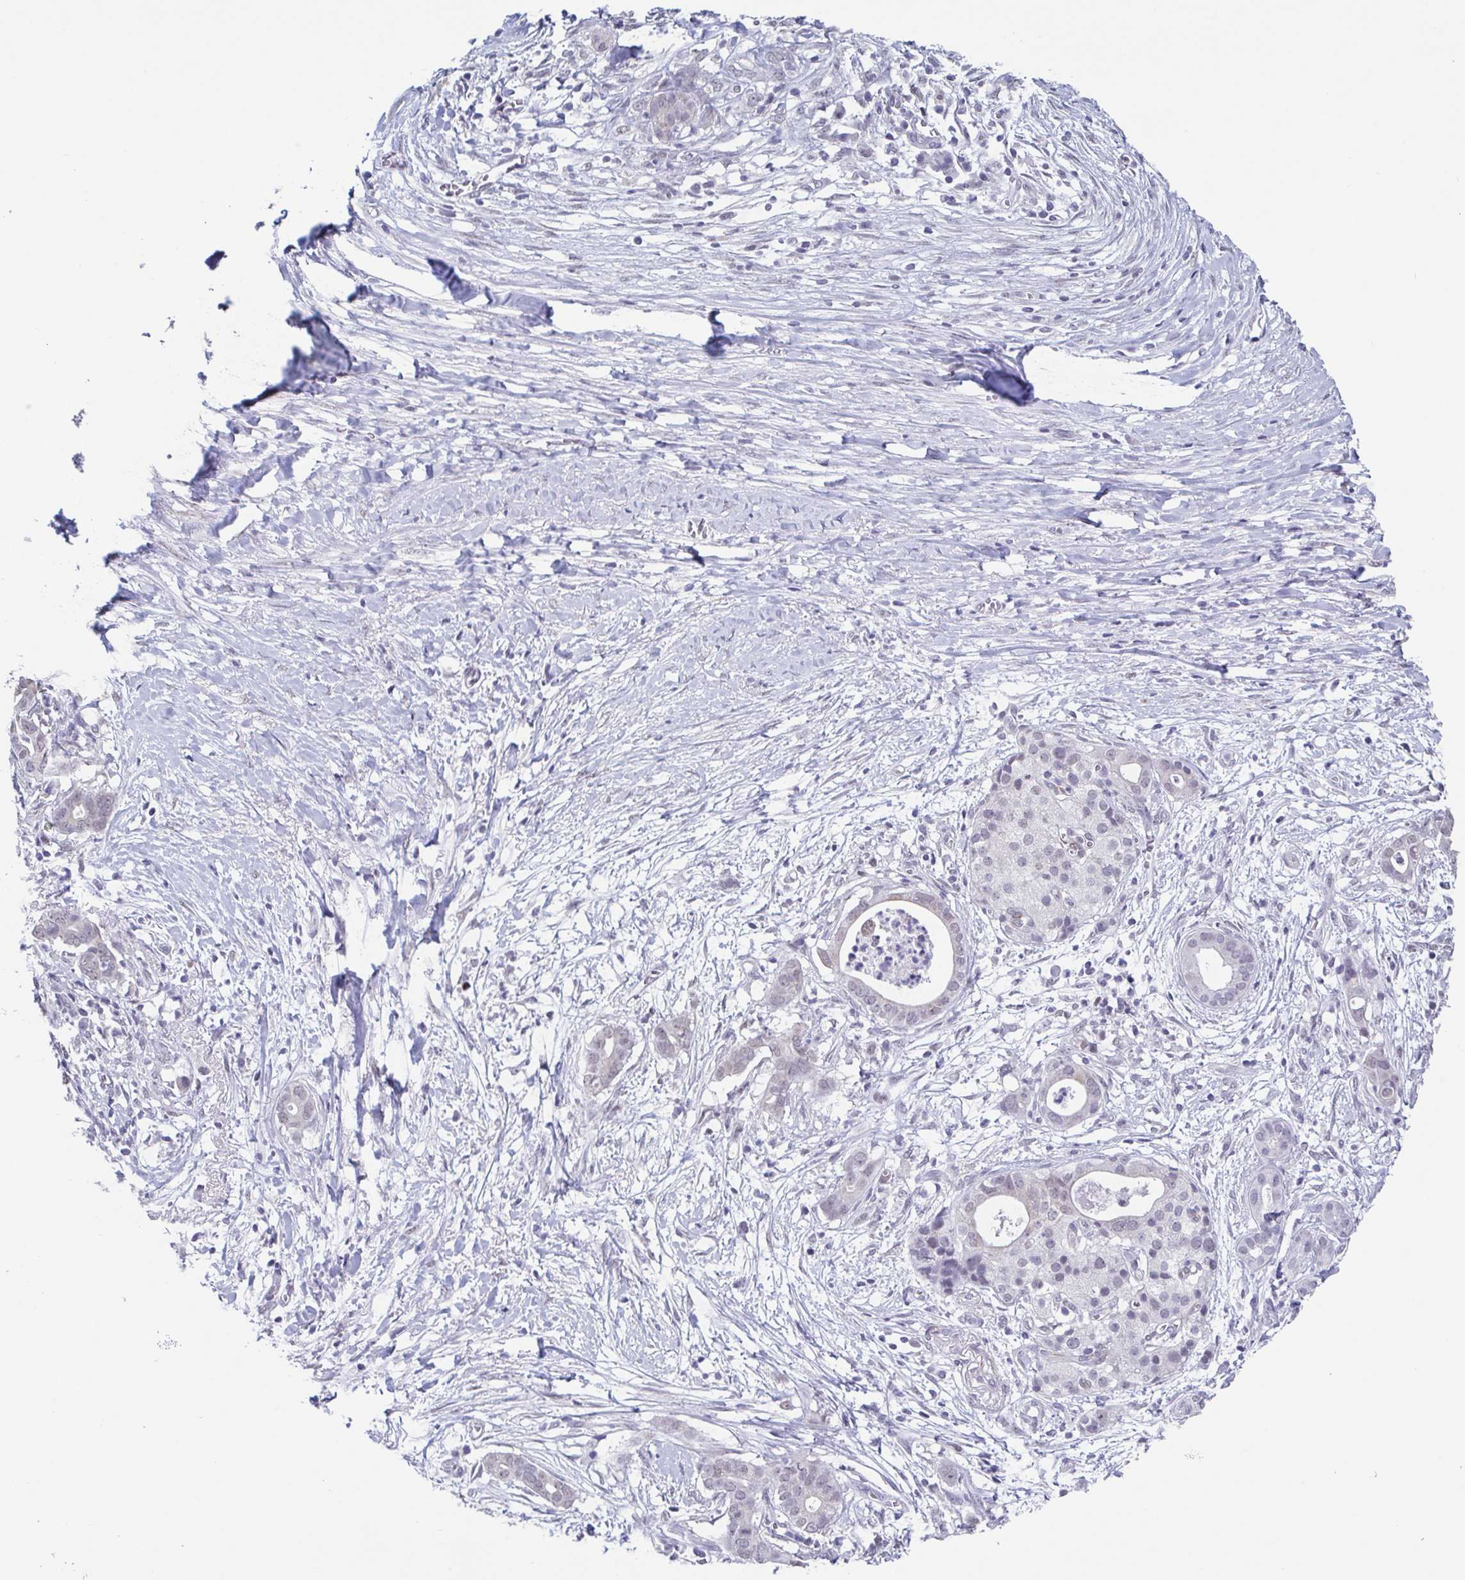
{"staining": {"intensity": "negative", "quantity": "none", "location": "none"}, "tissue": "pancreatic cancer", "cell_type": "Tumor cells", "image_type": "cancer", "snomed": [{"axis": "morphology", "description": "Adenocarcinoma, NOS"}, {"axis": "topography", "description": "Pancreas"}], "caption": "Tumor cells are negative for brown protein staining in pancreatic adenocarcinoma.", "gene": "TMEM92", "patient": {"sex": "male", "age": 61}}